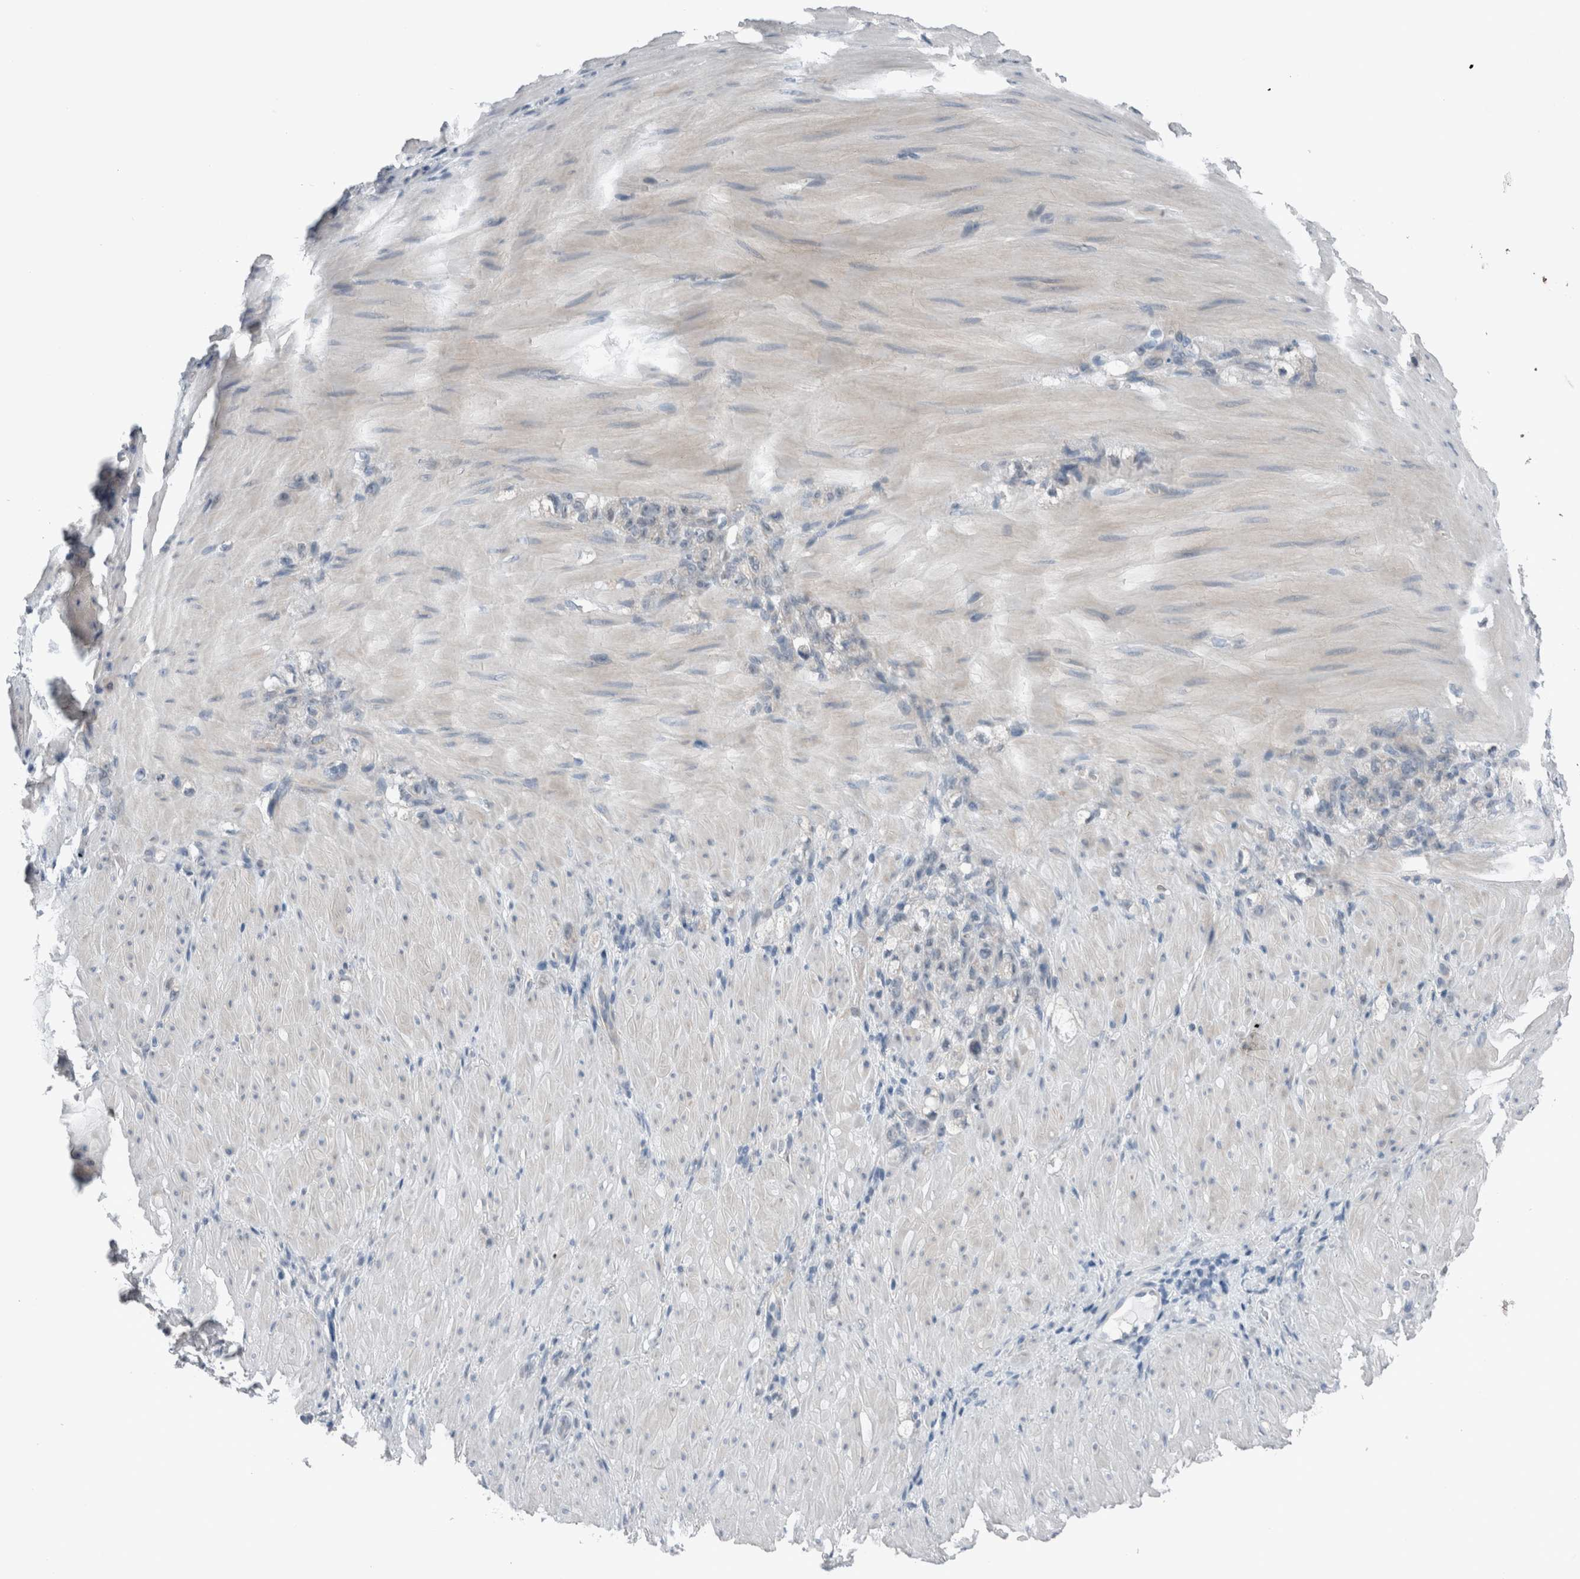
{"staining": {"intensity": "negative", "quantity": "none", "location": "none"}, "tissue": "stomach cancer", "cell_type": "Tumor cells", "image_type": "cancer", "snomed": [{"axis": "morphology", "description": "Normal tissue, NOS"}, {"axis": "morphology", "description": "Adenocarcinoma, NOS"}, {"axis": "topography", "description": "Stomach"}], "caption": "DAB immunohistochemical staining of stomach cancer (adenocarcinoma) demonstrates no significant staining in tumor cells.", "gene": "CRNN", "patient": {"sex": "male", "age": 82}}